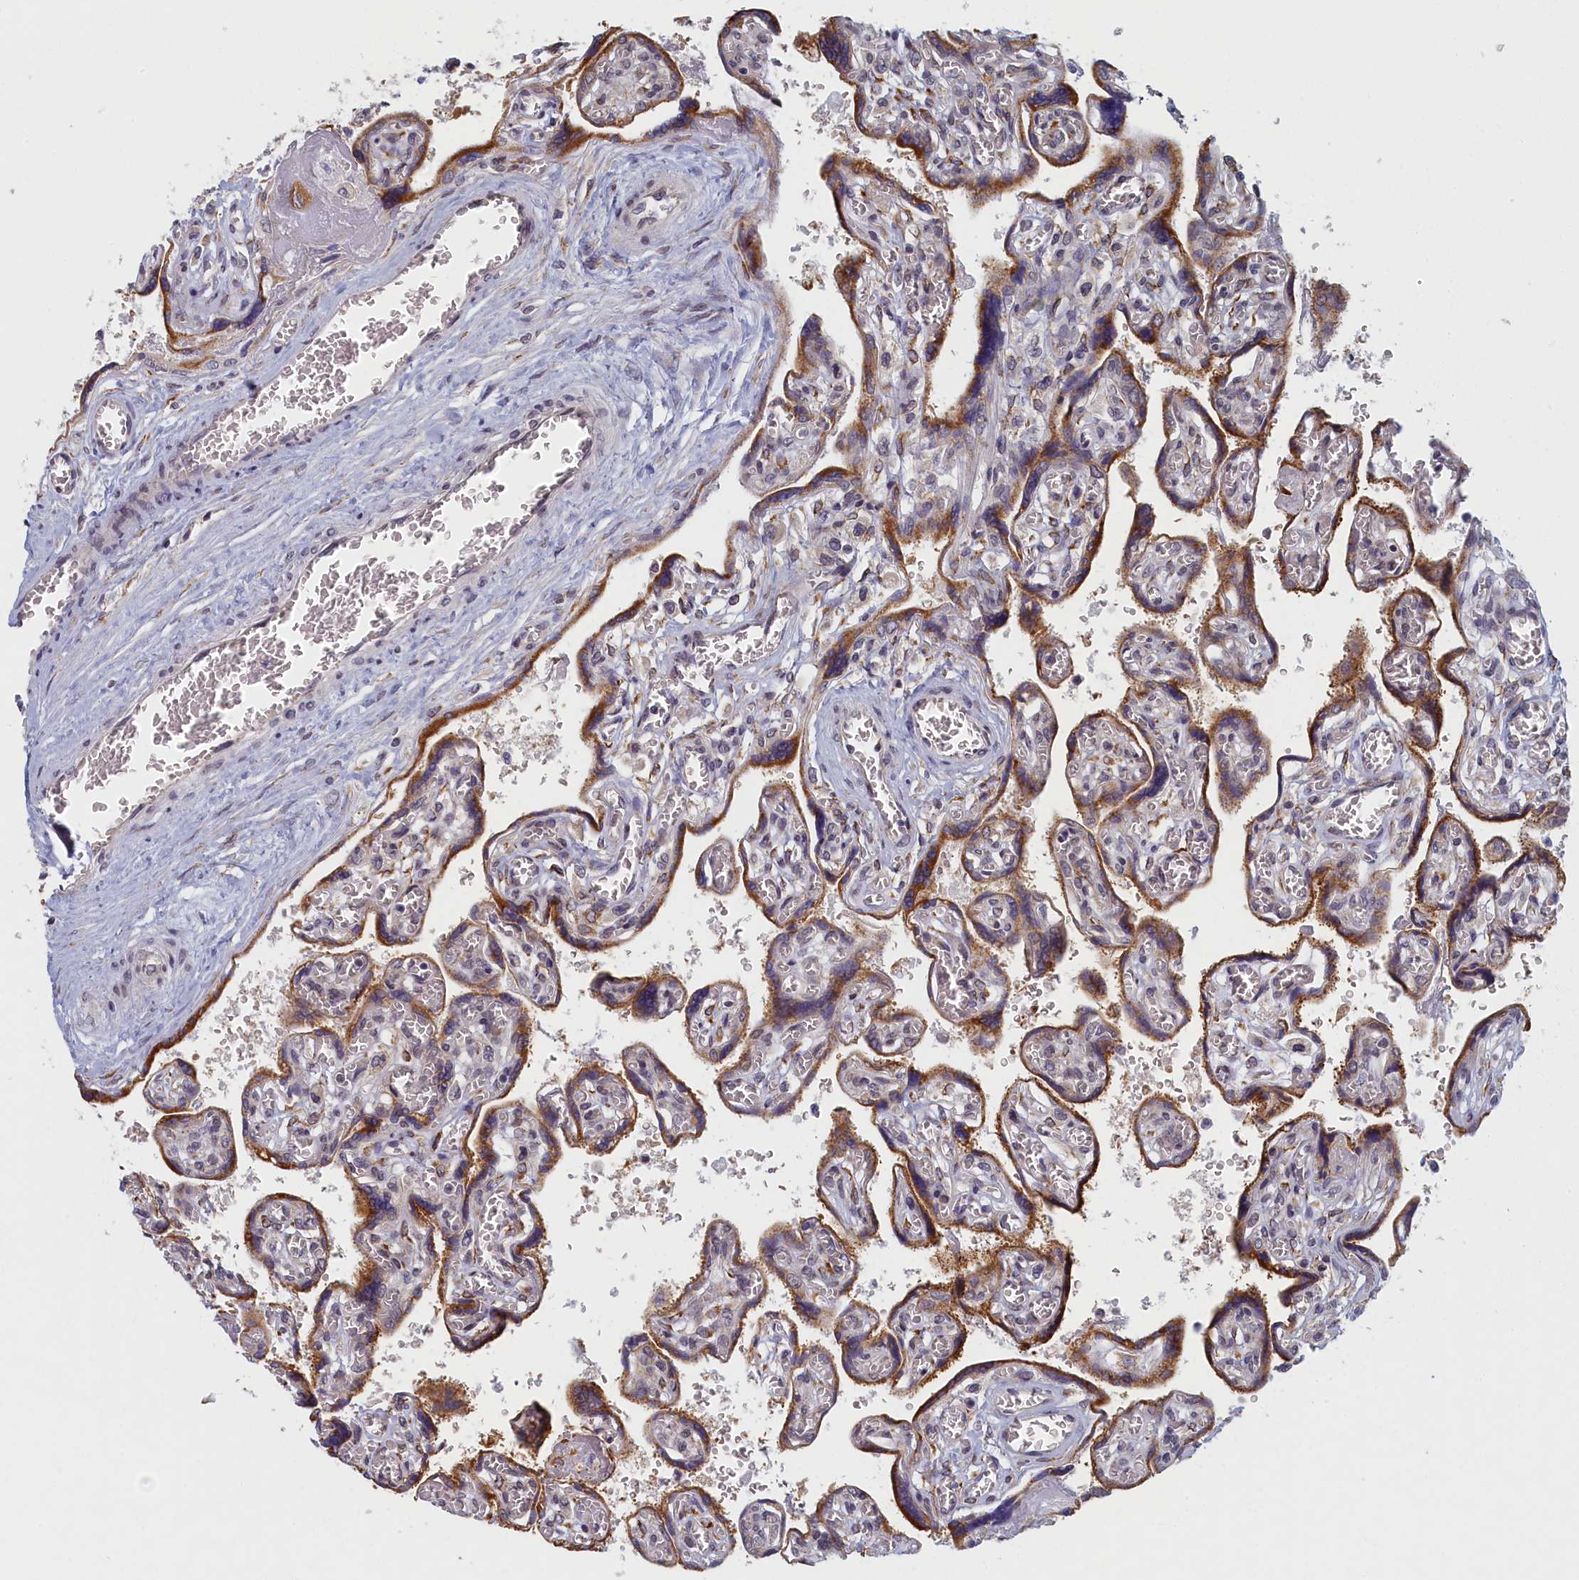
{"staining": {"intensity": "moderate", "quantity": ">75%", "location": "cytoplasmic/membranous"}, "tissue": "placenta", "cell_type": "Trophoblastic cells", "image_type": "normal", "snomed": [{"axis": "morphology", "description": "Normal tissue, NOS"}, {"axis": "topography", "description": "Placenta"}], "caption": "Moderate cytoplasmic/membranous staining for a protein is identified in approximately >75% of trophoblastic cells of normal placenta using immunohistochemistry (IHC).", "gene": "DNAJC17", "patient": {"sex": "female", "age": 39}}